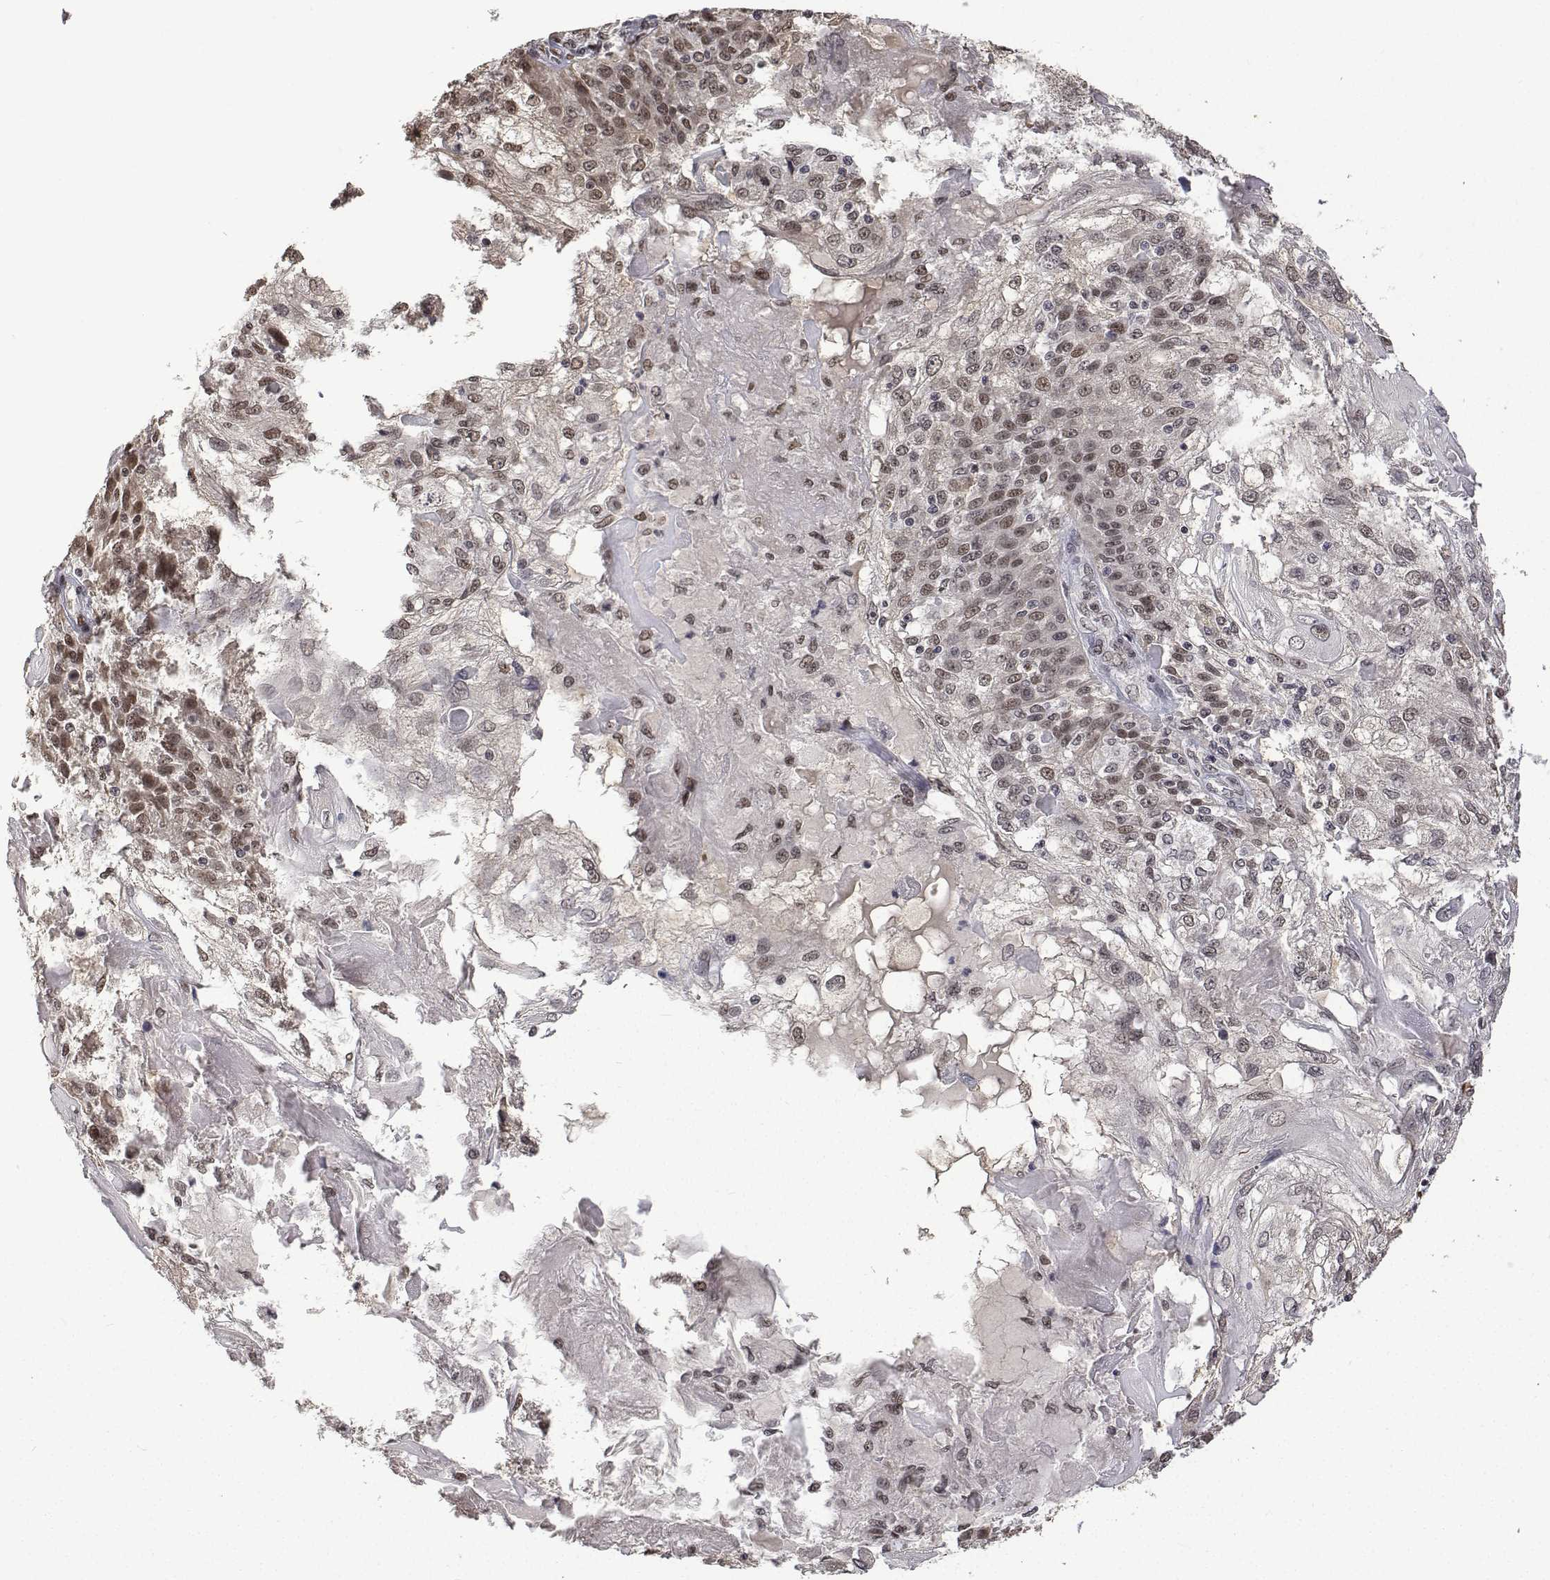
{"staining": {"intensity": "moderate", "quantity": ">75%", "location": "nuclear"}, "tissue": "skin cancer", "cell_type": "Tumor cells", "image_type": "cancer", "snomed": [{"axis": "morphology", "description": "Normal tissue, NOS"}, {"axis": "morphology", "description": "Squamous cell carcinoma, NOS"}, {"axis": "topography", "description": "Skin"}], "caption": "There is medium levels of moderate nuclear expression in tumor cells of skin cancer (squamous cell carcinoma), as demonstrated by immunohistochemical staining (brown color).", "gene": "ATRX", "patient": {"sex": "female", "age": 83}}